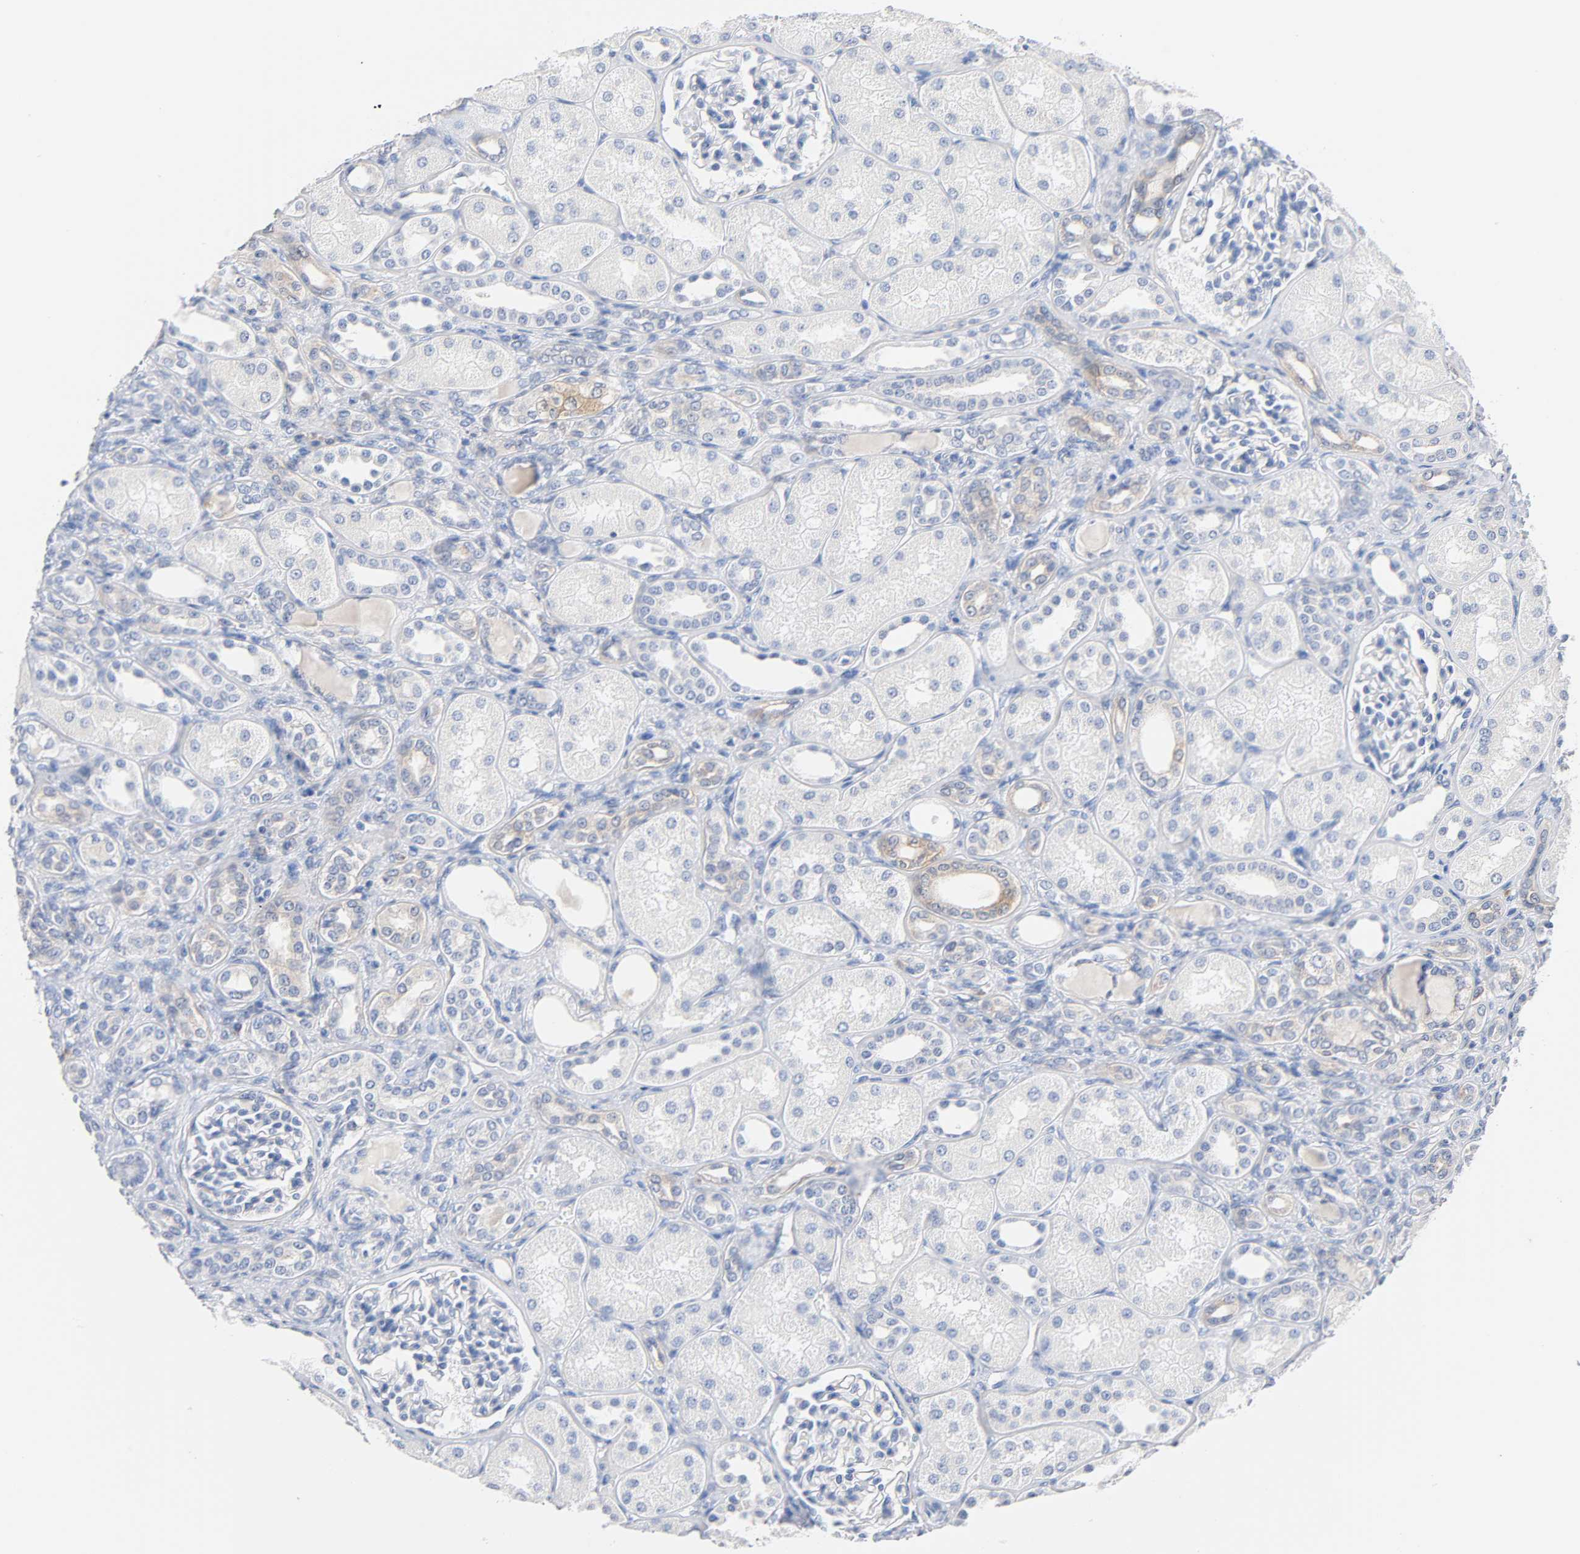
{"staining": {"intensity": "weak", "quantity": "<25%", "location": "cytoplasmic/membranous"}, "tissue": "kidney", "cell_type": "Cells in glomeruli", "image_type": "normal", "snomed": [{"axis": "morphology", "description": "Normal tissue, NOS"}, {"axis": "topography", "description": "Kidney"}], "caption": "Cells in glomeruli show no significant positivity in normal kidney. The staining is performed using DAB brown chromogen with nuclei counter-stained in using hematoxylin.", "gene": "MALT1", "patient": {"sex": "male", "age": 7}}